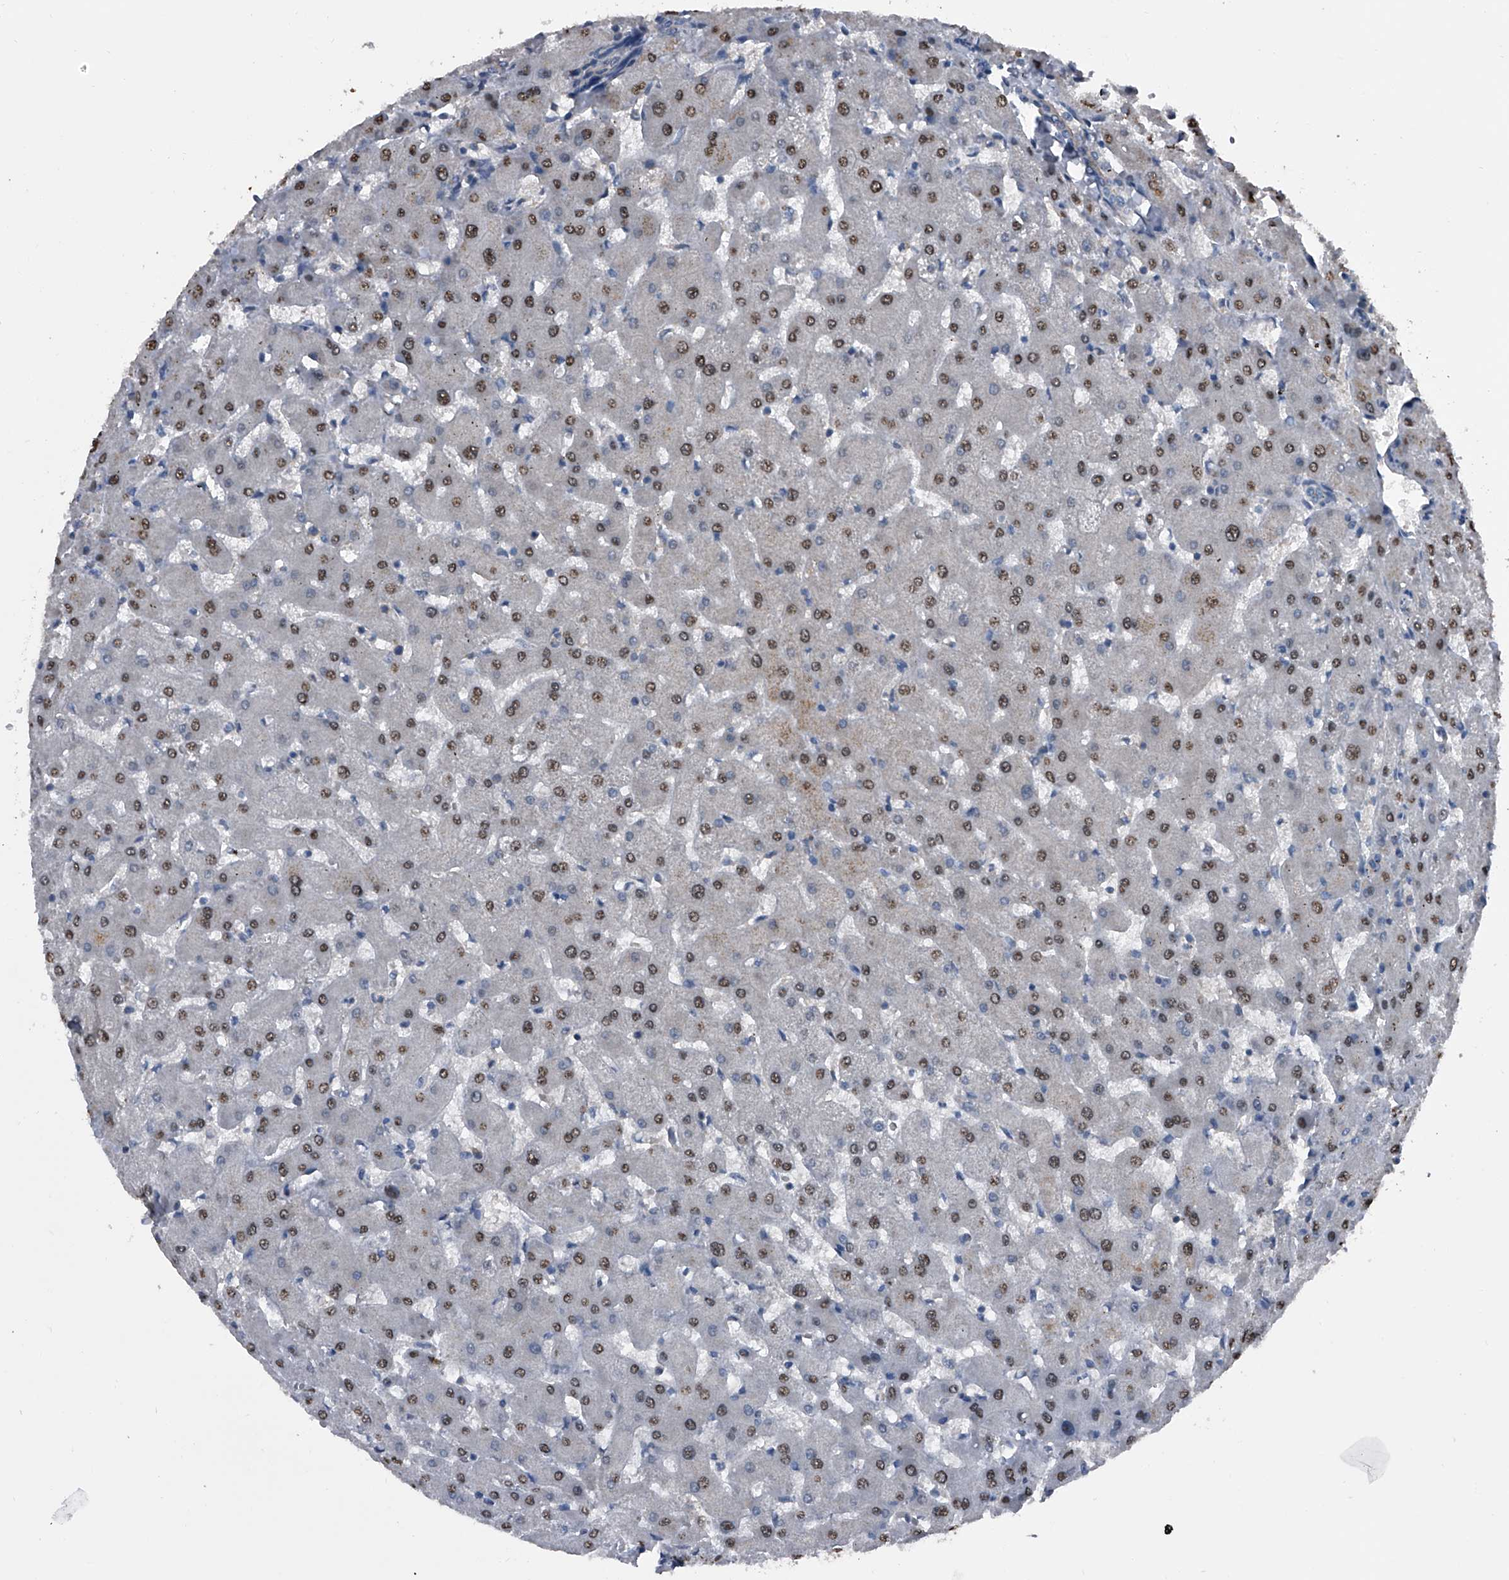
{"staining": {"intensity": "negative", "quantity": "none", "location": "none"}, "tissue": "liver", "cell_type": "Cholangiocytes", "image_type": "normal", "snomed": [{"axis": "morphology", "description": "Normal tissue, NOS"}, {"axis": "topography", "description": "Liver"}], "caption": "Immunohistochemistry histopathology image of normal liver: human liver stained with DAB shows no significant protein positivity in cholangiocytes. (Stains: DAB IHC with hematoxylin counter stain, Microscopy: brightfield microscopy at high magnification).", "gene": "PIP5K1A", "patient": {"sex": "female", "age": 63}}